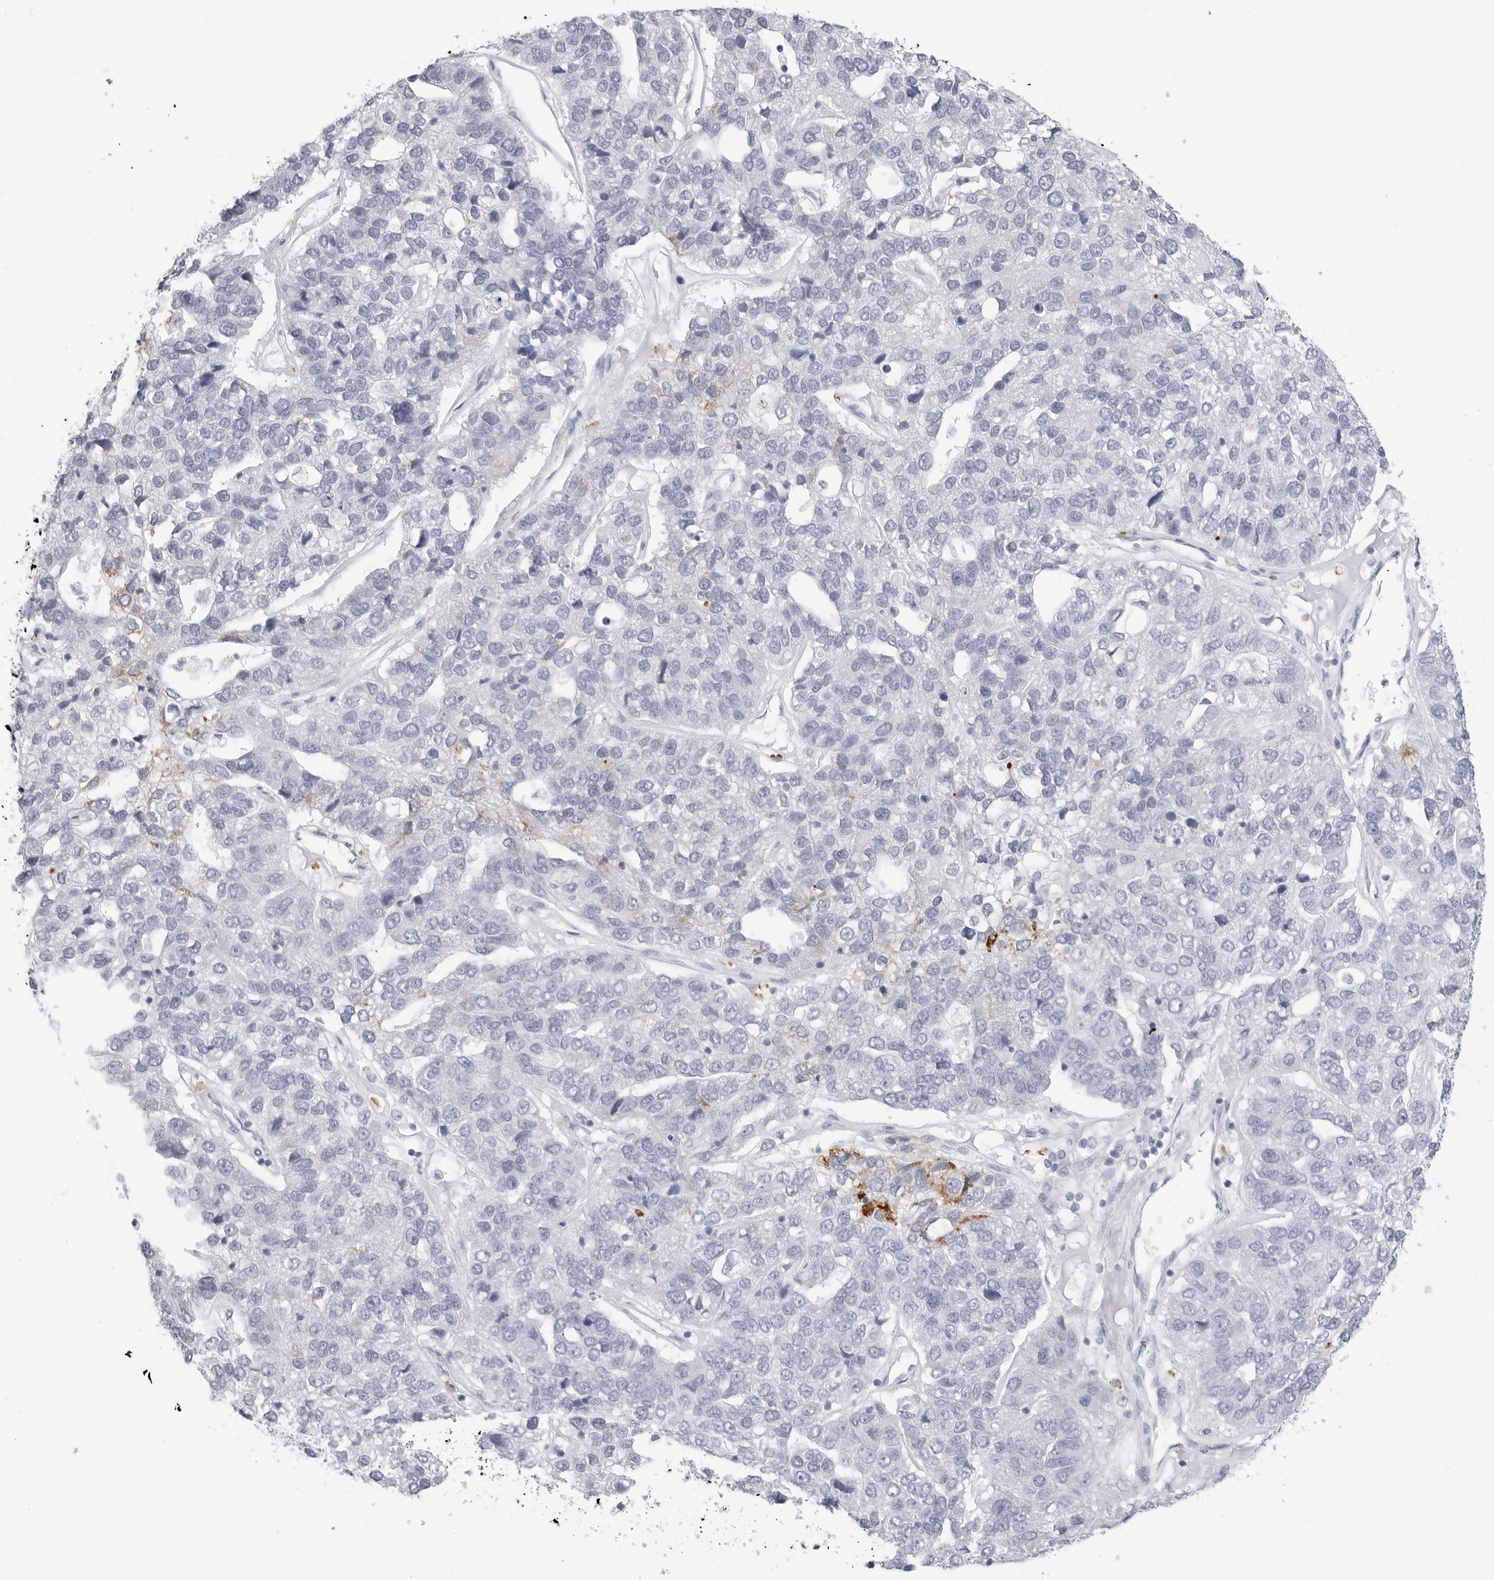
{"staining": {"intensity": "strong", "quantity": "<25%", "location": "cytoplasmic/membranous"}, "tissue": "pancreatic cancer", "cell_type": "Tumor cells", "image_type": "cancer", "snomed": [{"axis": "morphology", "description": "Adenocarcinoma, NOS"}, {"axis": "topography", "description": "Pancreas"}], "caption": "Pancreatic adenocarcinoma tissue shows strong cytoplasmic/membranous positivity in about <25% of tumor cells", "gene": "HSPB7", "patient": {"sex": "female", "age": 61}}